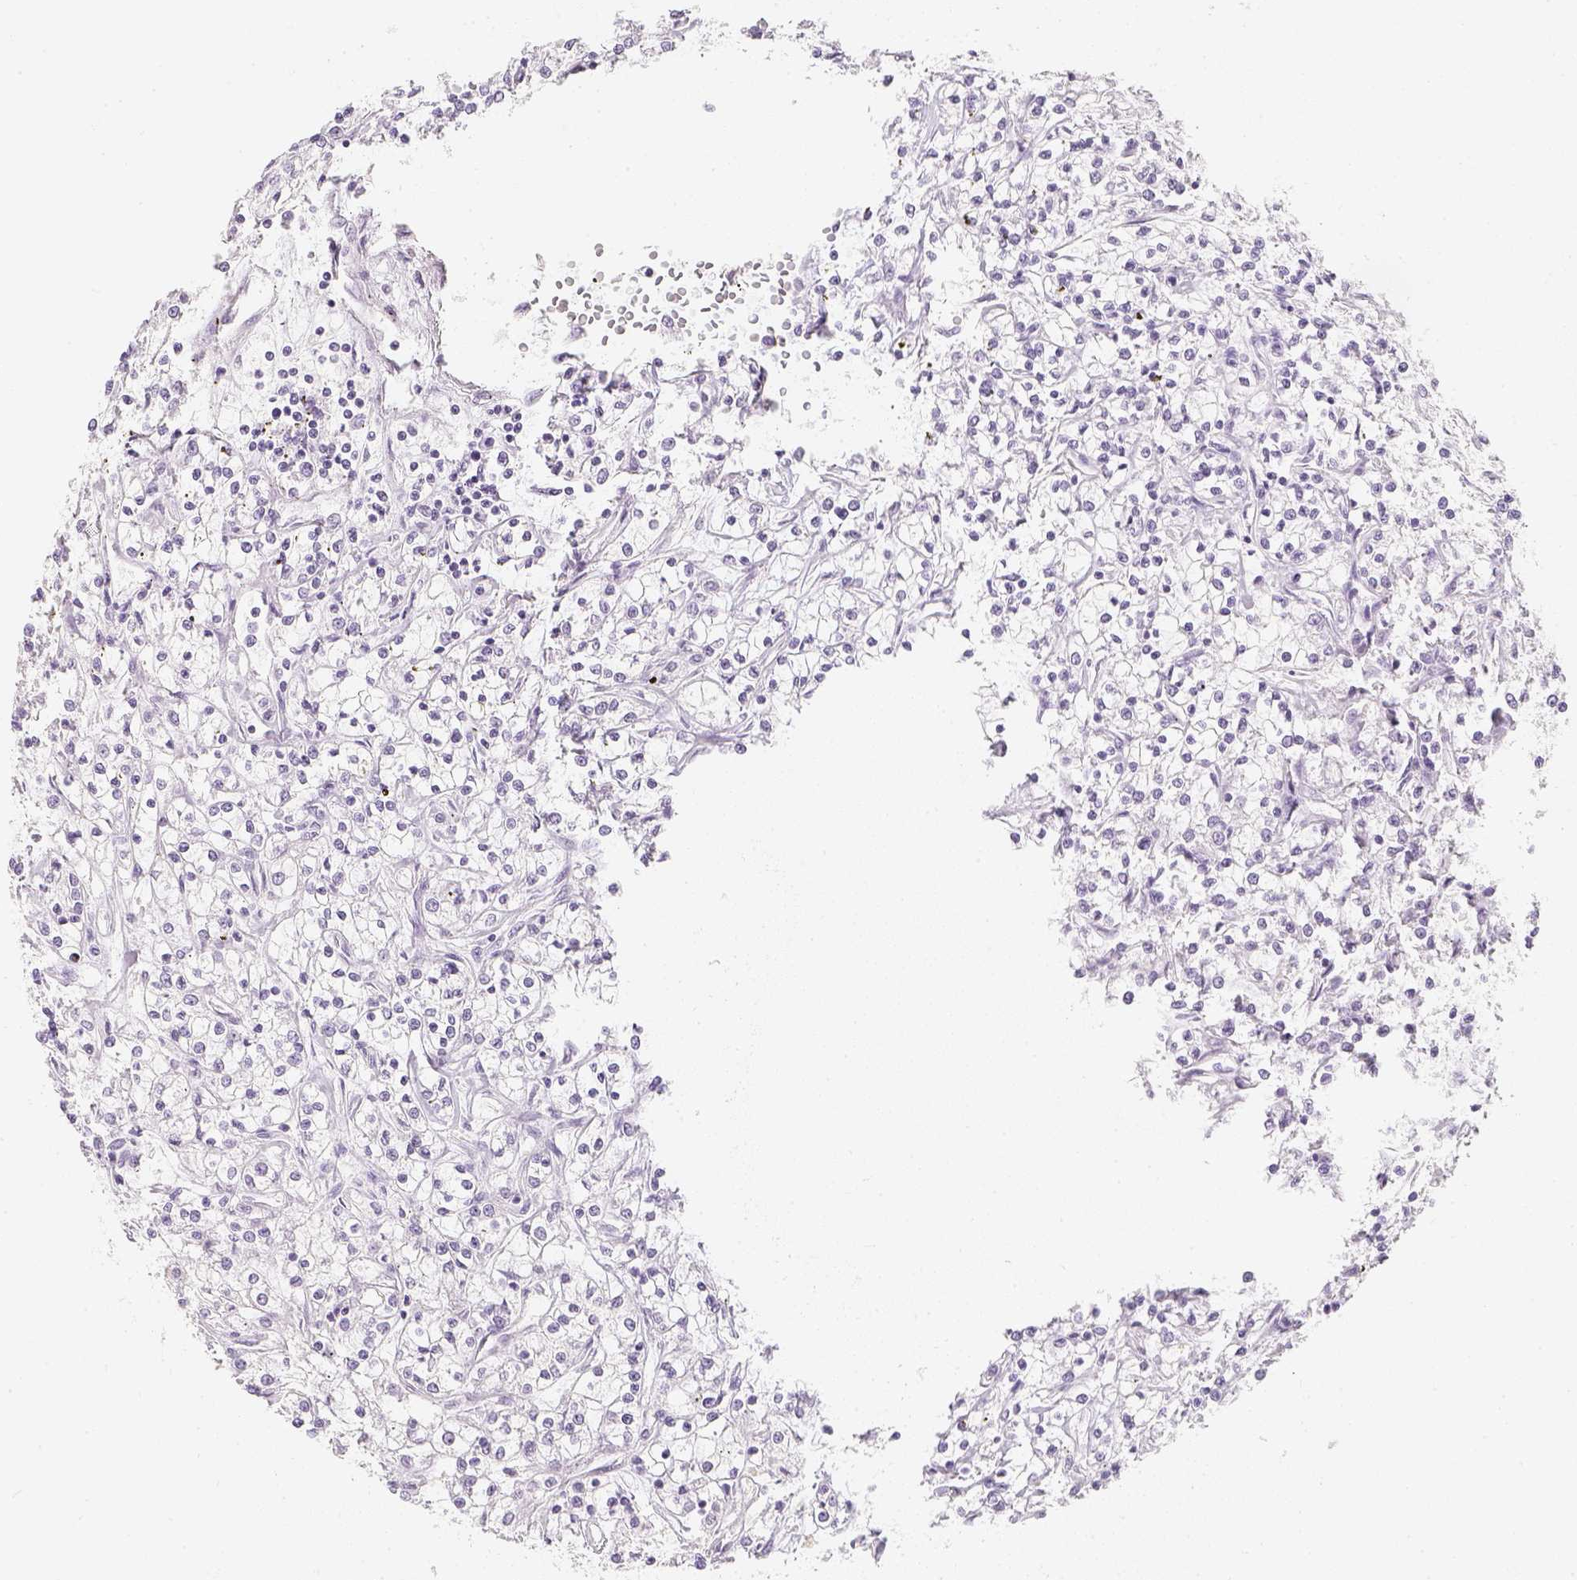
{"staining": {"intensity": "negative", "quantity": "none", "location": "none"}, "tissue": "renal cancer", "cell_type": "Tumor cells", "image_type": "cancer", "snomed": [{"axis": "morphology", "description": "Adenocarcinoma, NOS"}, {"axis": "topography", "description": "Kidney"}], "caption": "High power microscopy image of an immunohistochemistry histopathology image of renal adenocarcinoma, revealing no significant positivity in tumor cells.", "gene": "SLC18A1", "patient": {"sex": "female", "age": 59}}